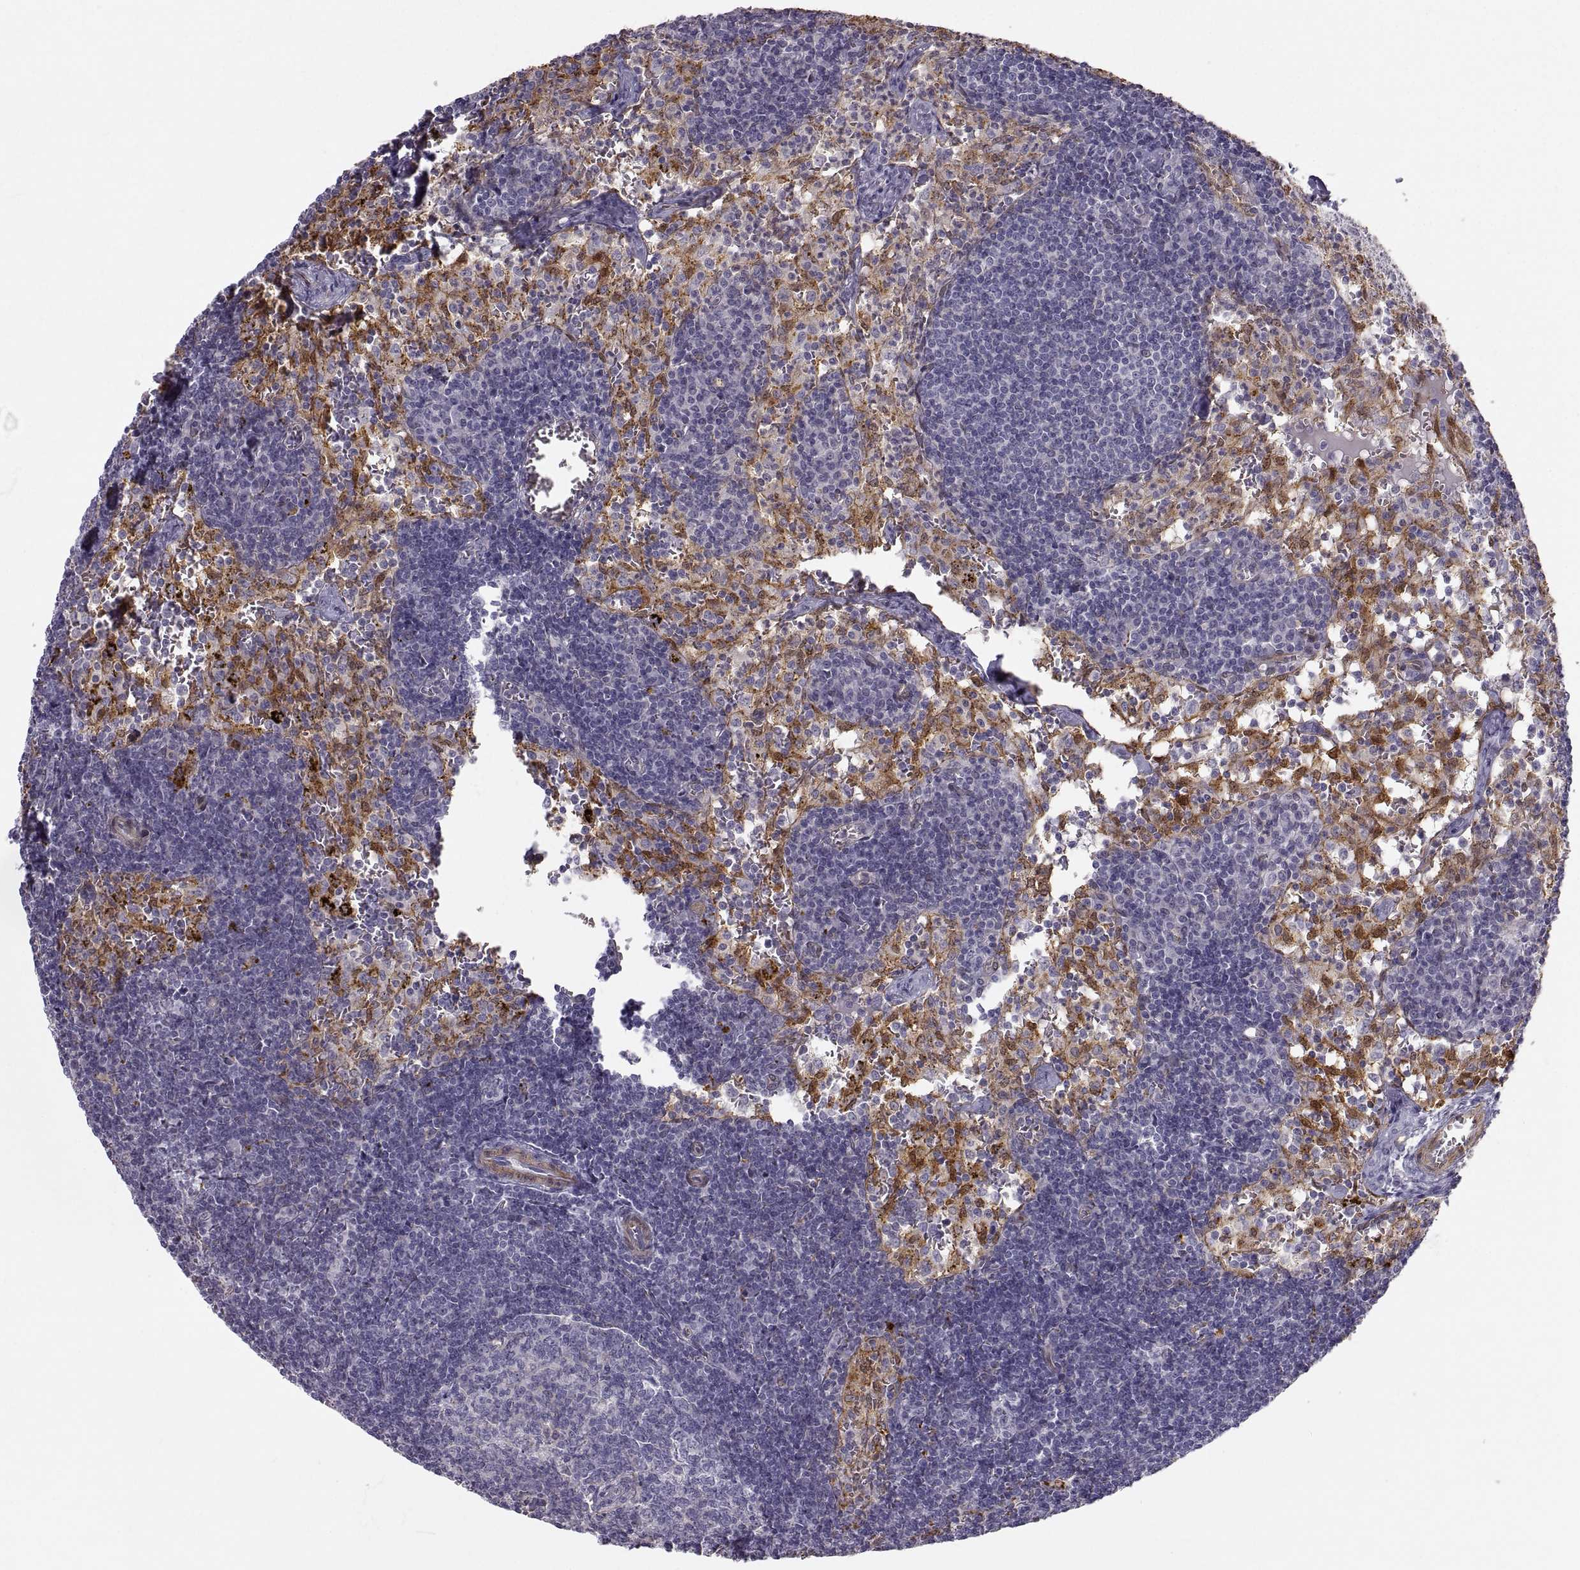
{"staining": {"intensity": "negative", "quantity": "none", "location": "none"}, "tissue": "lymph node", "cell_type": "Germinal center cells", "image_type": "normal", "snomed": [{"axis": "morphology", "description": "Normal tissue, NOS"}, {"axis": "topography", "description": "Lymph node"}], "caption": "This is an IHC histopathology image of unremarkable human lymph node. There is no positivity in germinal center cells.", "gene": "PGM5", "patient": {"sex": "female", "age": 52}}